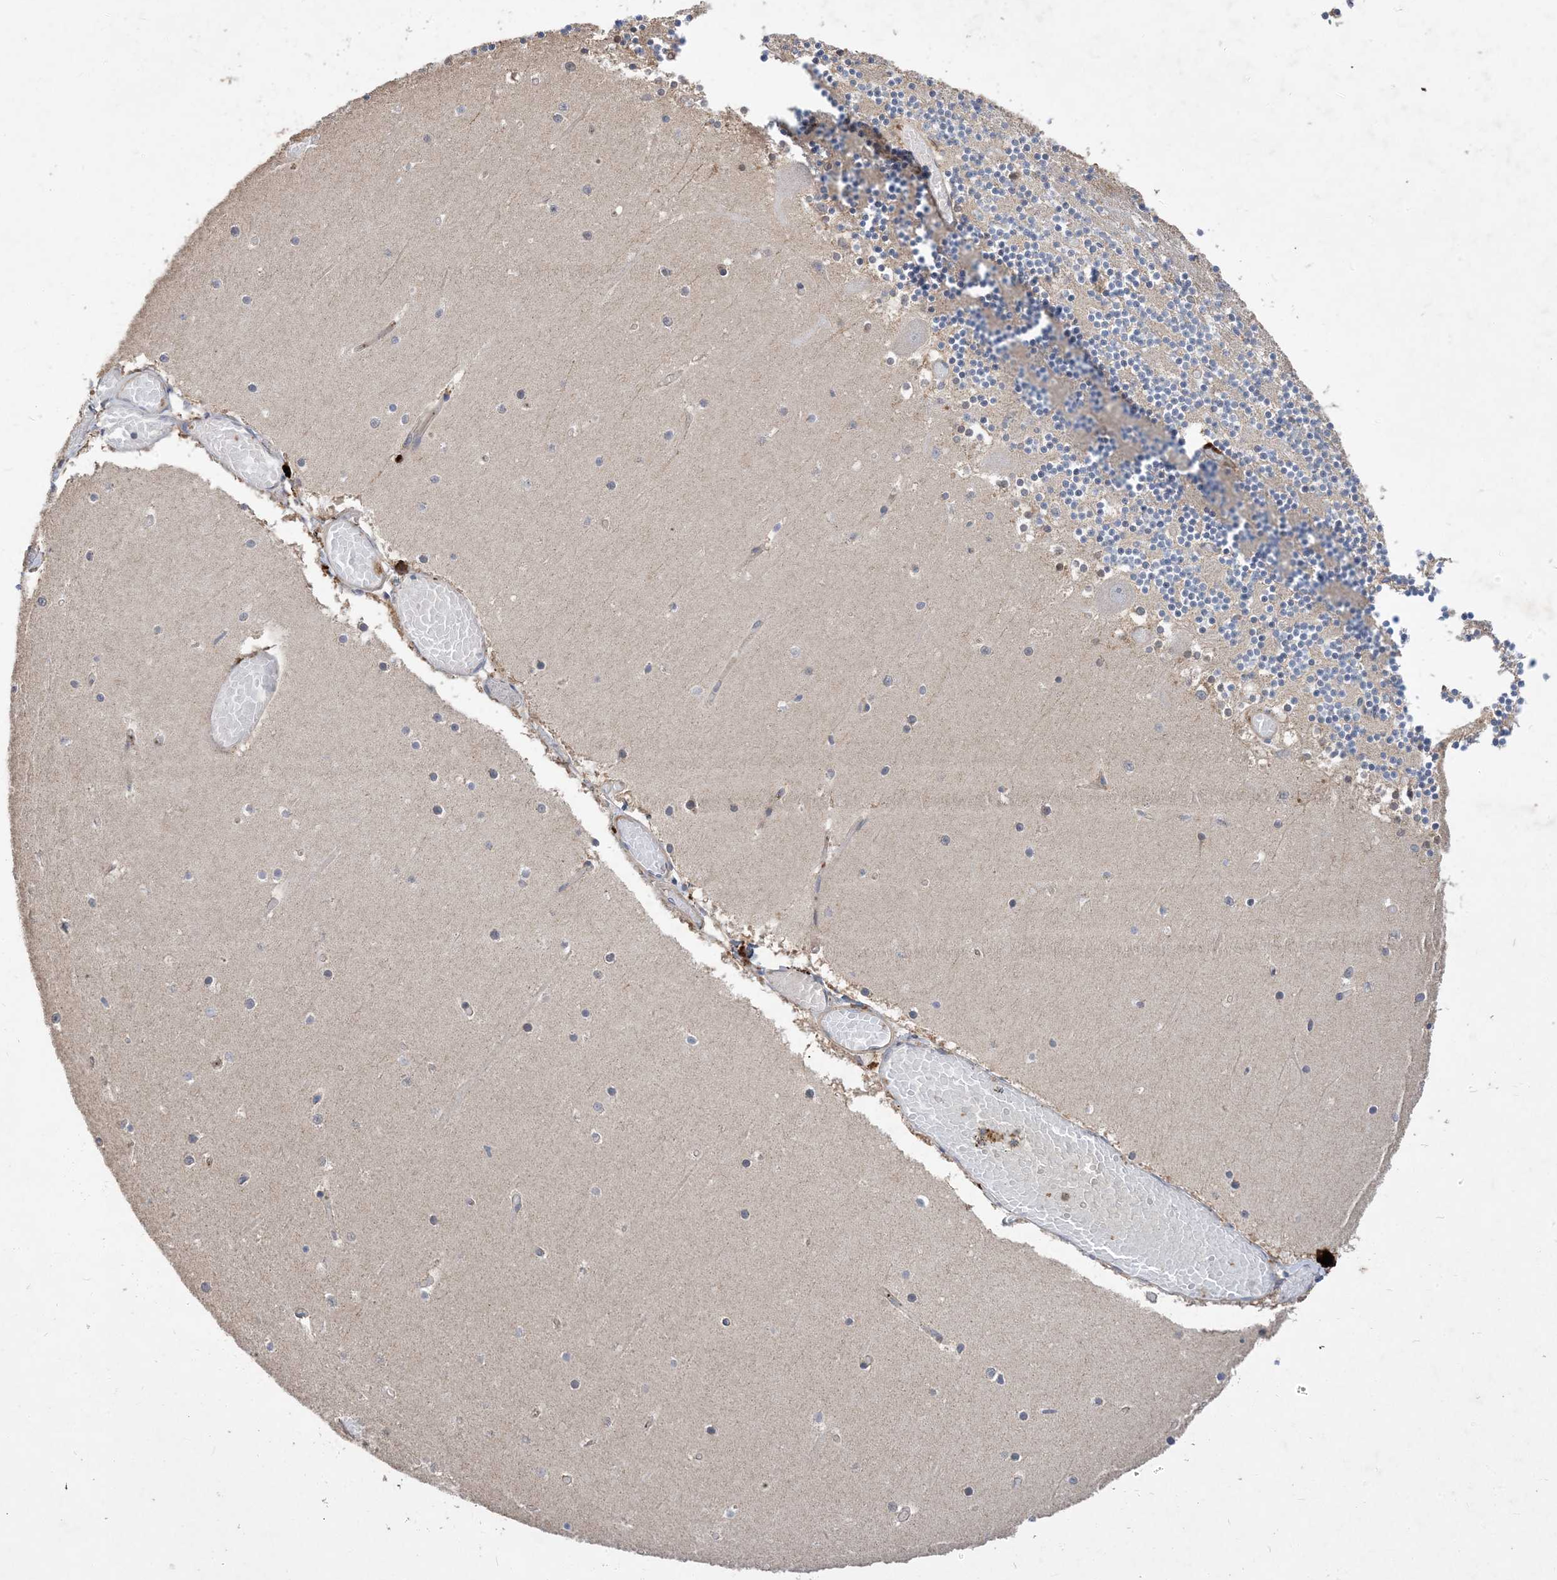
{"staining": {"intensity": "negative", "quantity": "none", "location": "none"}, "tissue": "cerebellum", "cell_type": "Cells in granular layer", "image_type": "normal", "snomed": [{"axis": "morphology", "description": "Normal tissue, NOS"}, {"axis": "topography", "description": "Cerebellum"}], "caption": "The IHC photomicrograph has no significant expression in cells in granular layer of cerebellum. (IHC, brightfield microscopy, high magnification).", "gene": "MASP2", "patient": {"sex": "female", "age": 28}}